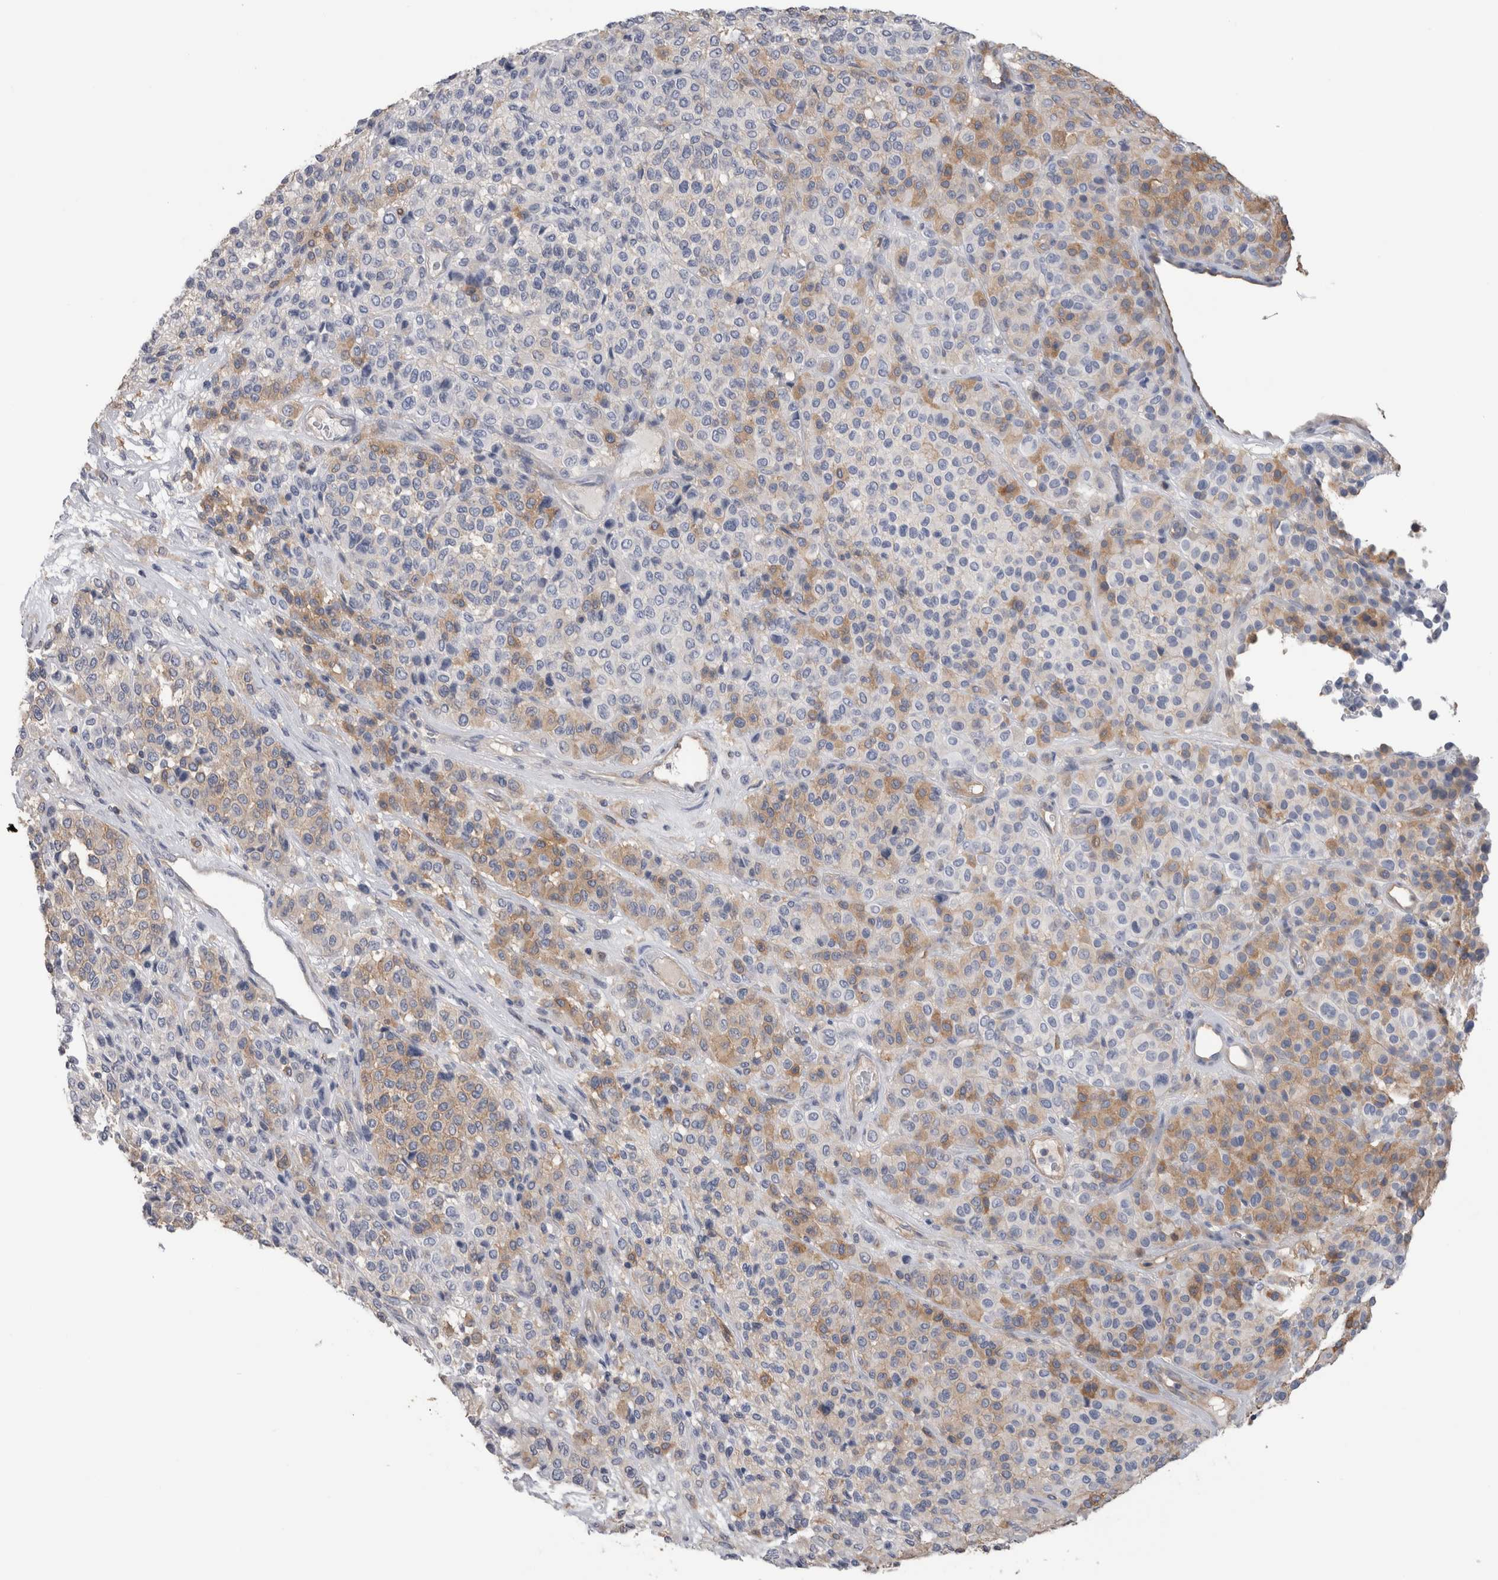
{"staining": {"intensity": "moderate", "quantity": "<25%", "location": "cytoplasmic/membranous"}, "tissue": "melanoma", "cell_type": "Tumor cells", "image_type": "cancer", "snomed": [{"axis": "morphology", "description": "Malignant melanoma, Metastatic site"}, {"axis": "topography", "description": "Pancreas"}], "caption": "Immunohistochemical staining of malignant melanoma (metastatic site) shows low levels of moderate cytoplasmic/membranous expression in about <25% of tumor cells.", "gene": "SCRN1", "patient": {"sex": "female", "age": 30}}